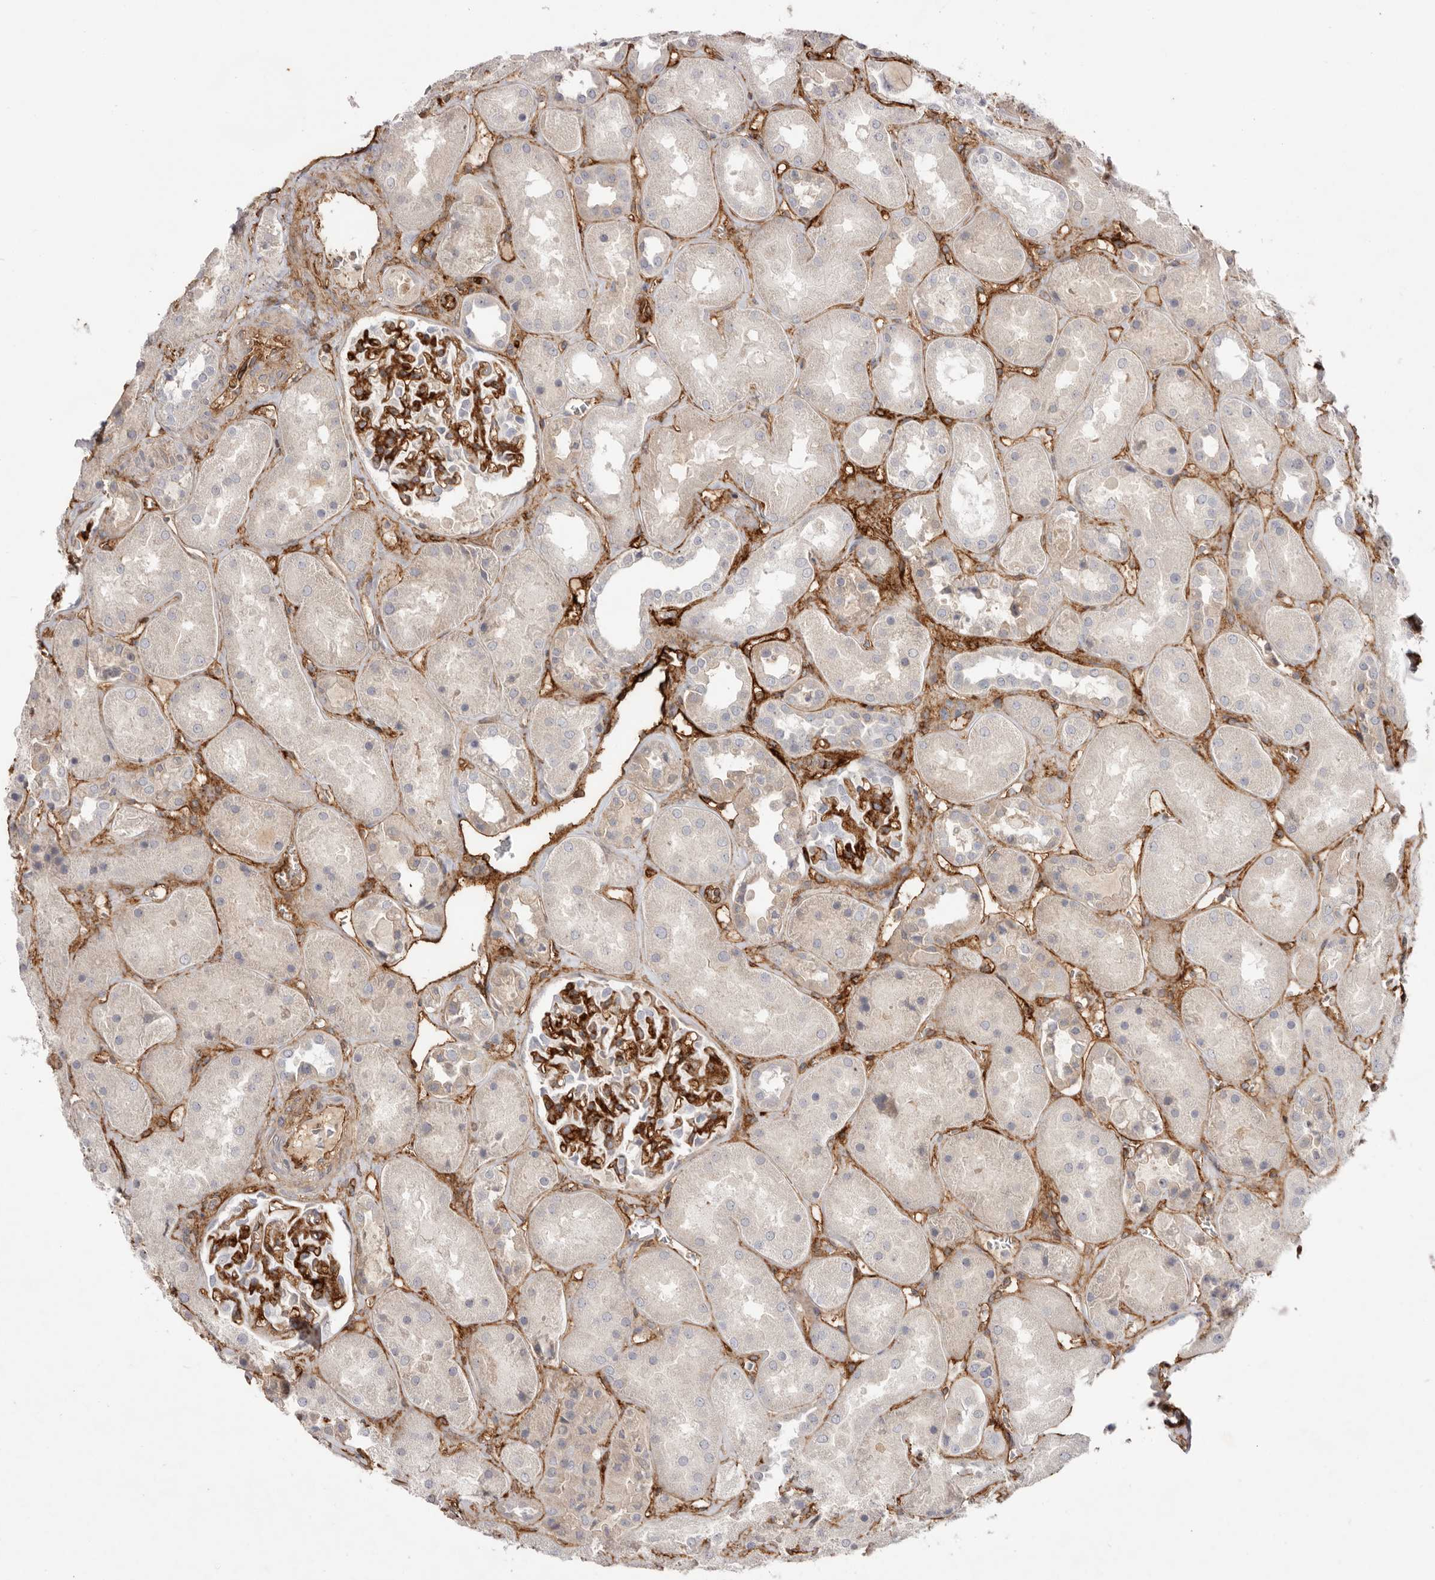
{"staining": {"intensity": "strong", "quantity": "25%-75%", "location": "cytoplasmic/membranous"}, "tissue": "kidney", "cell_type": "Cells in glomeruli", "image_type": "normal", "snomed": [{"axis": "morphology", "description": "Normal tissue, NOS"}, {"axis": "topography", "description": "Kidney"}], "caption": "IHC of benign human kidney exhibits high levels of strong cytoplasmic/membranous positivity in approximately 25%-75% of cells in glomeruli. Nuclei are stained in blue.", "gene": "LRRC66", "patient": {"sex": "male", "age": 70}}